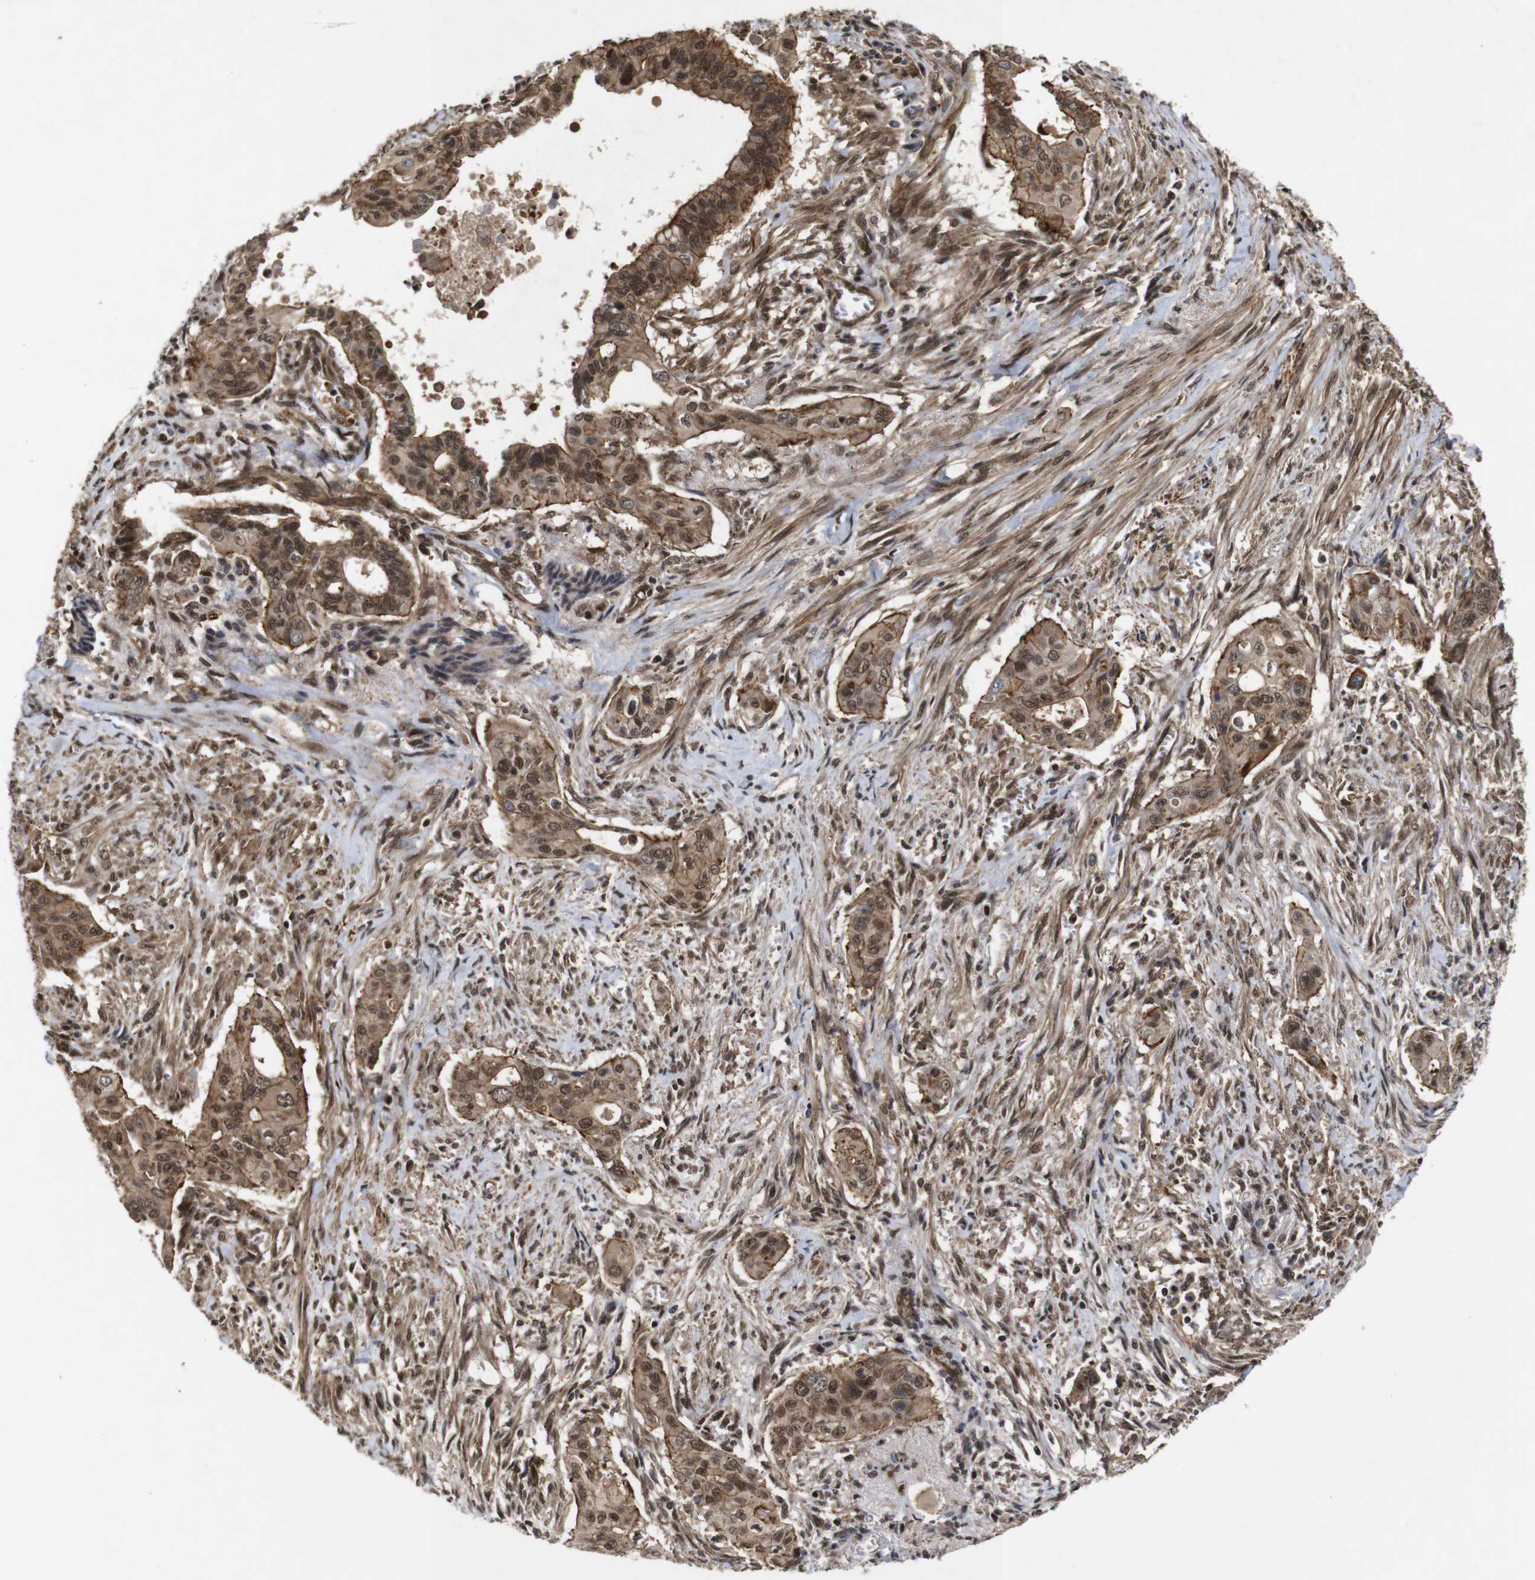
{"staining": {"intensity": "moderate", "quantity": ">75%", "location": "cytoplasmic/membranous,nuclear"}, "tissue": "pancreatic cancer", "cell_type": "Tumor cells", "image_type": "cancer", "snomed": [{"axis": "morphology", "description": "Adenocarcinoma, NOS"}, {"axis": "topography", "description": "Pancreas"}], "caption": "A histopathology image showing moderate cytoplasmic/membranous and nuclear expression in approximately >75% of tumor cells in adenocarcinoma (pancreatic), as visualized by brown immunohistochemical staining.", "gene": "NANOS1", "patient": {"sex": "male", "age": 77}}